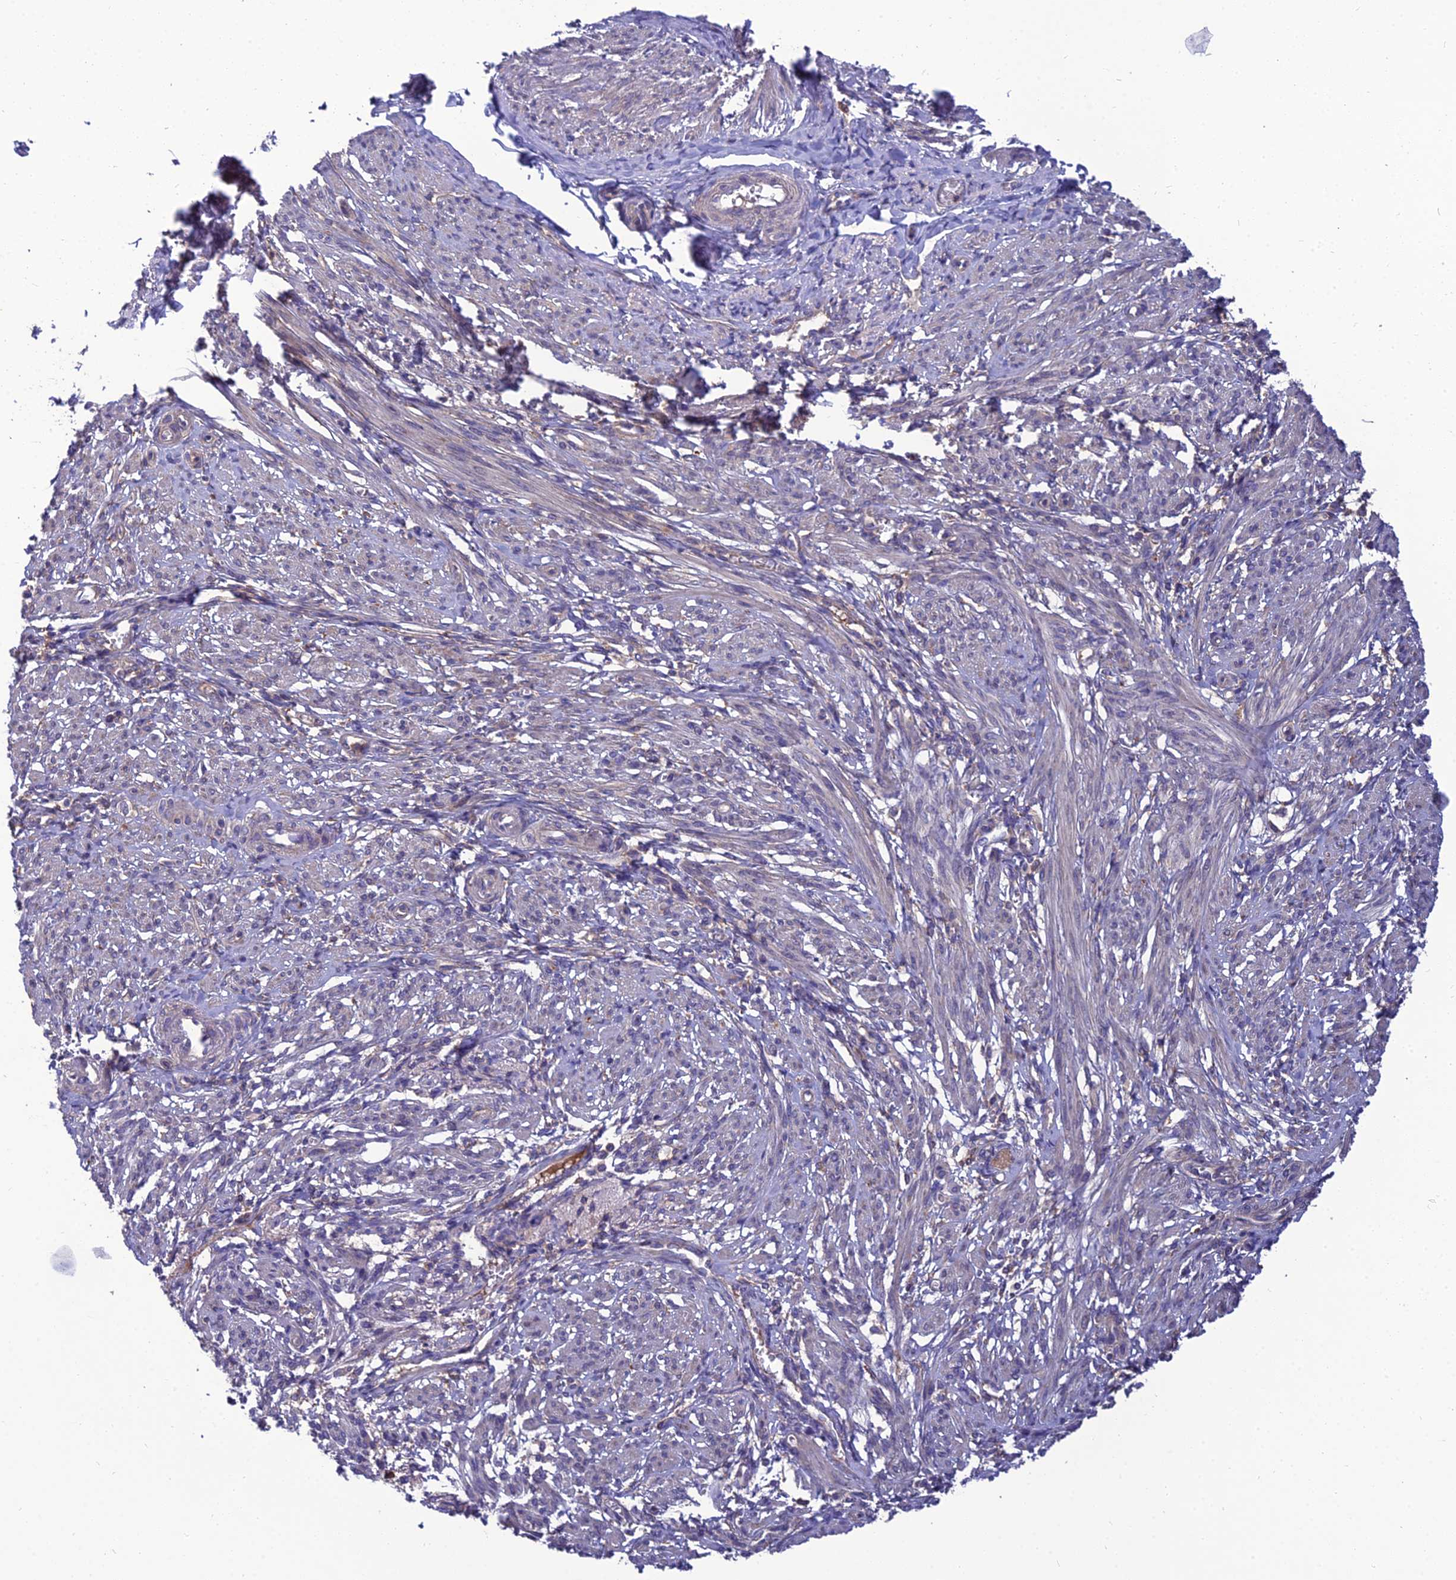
{"staining": {"intensity": "negative", "quantity": "none", "location": "none"}, "tissue": "smooth muscle", "cell_type": "Smooth muscle cells", "image_type": "normal", "snomed": [{"axis": "morphology", "description": "Normal tissue, NOS"}, {"axis": "topography", "description": "Smooth muscle"}], "caption": "An image of smooth muscle stained for a protein shows no brown staining in smooth muscle cells. (DAB immunohistochemistry with hematoxylin counter stain).", "gene": "UMAD1", "patient": {"sex": "female", "age": 39}}